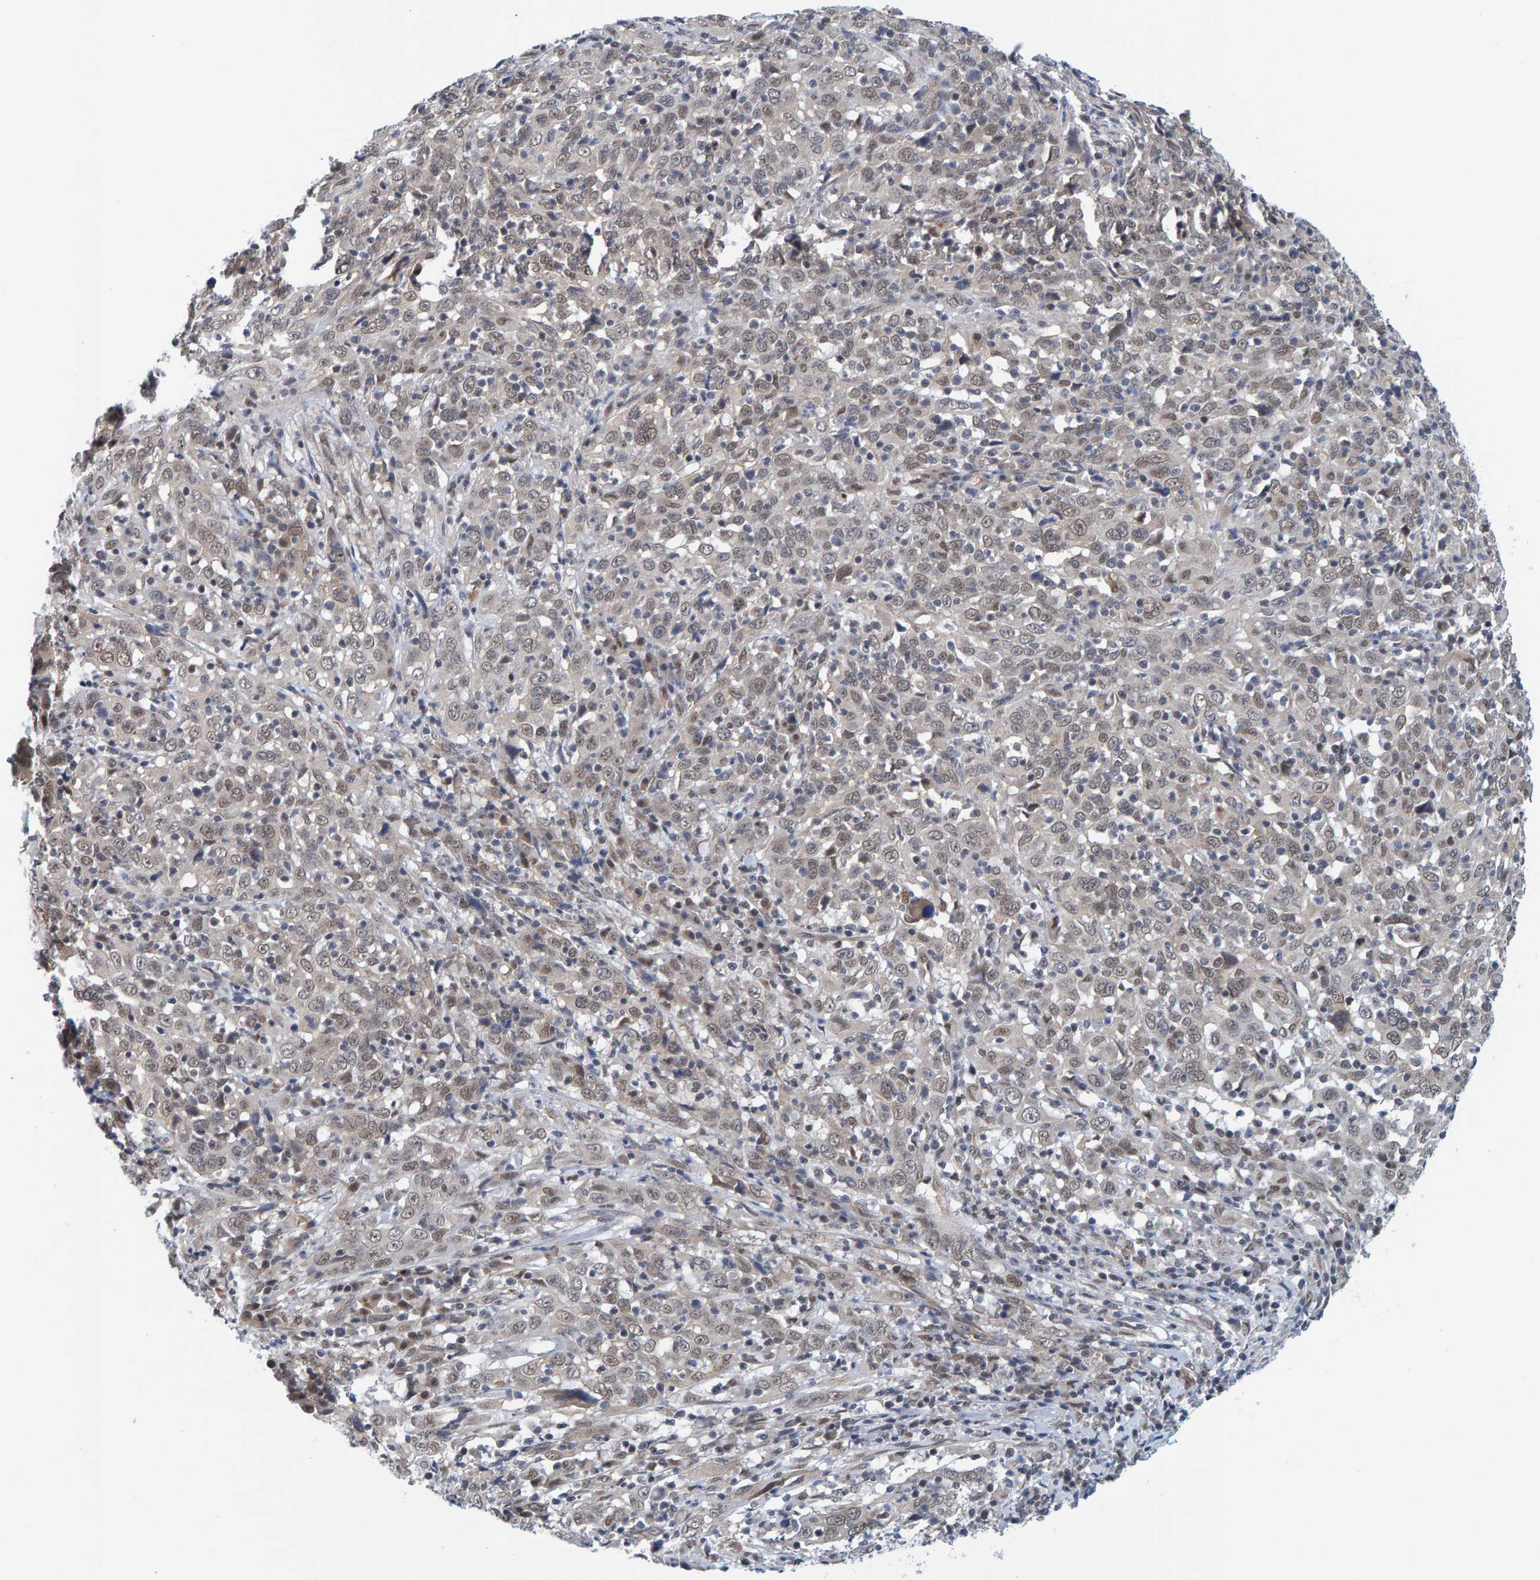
{"staining": {"intensity": "weak", "quantity": "<25%", "location": "nuclear"}, "tissue": "cervical cancer", "cell_type": "Tumor cells", "image_type": "cancer", "snomed": [{"axis": "morphology", "description": "Squamous cell carcinoma, NOS"}, {"axis": "topography", "description": "Cervix"}], "caption": "This micrograph is of cervical cancer (squamous cell carcinoma) stained with immunohistochemistry to label a protein in brown with the nuclei are counter-stained blue. There is no expression in tumor cells.", "gene": "SCRN2", "patient": {"sex": "female", "age": 46}}